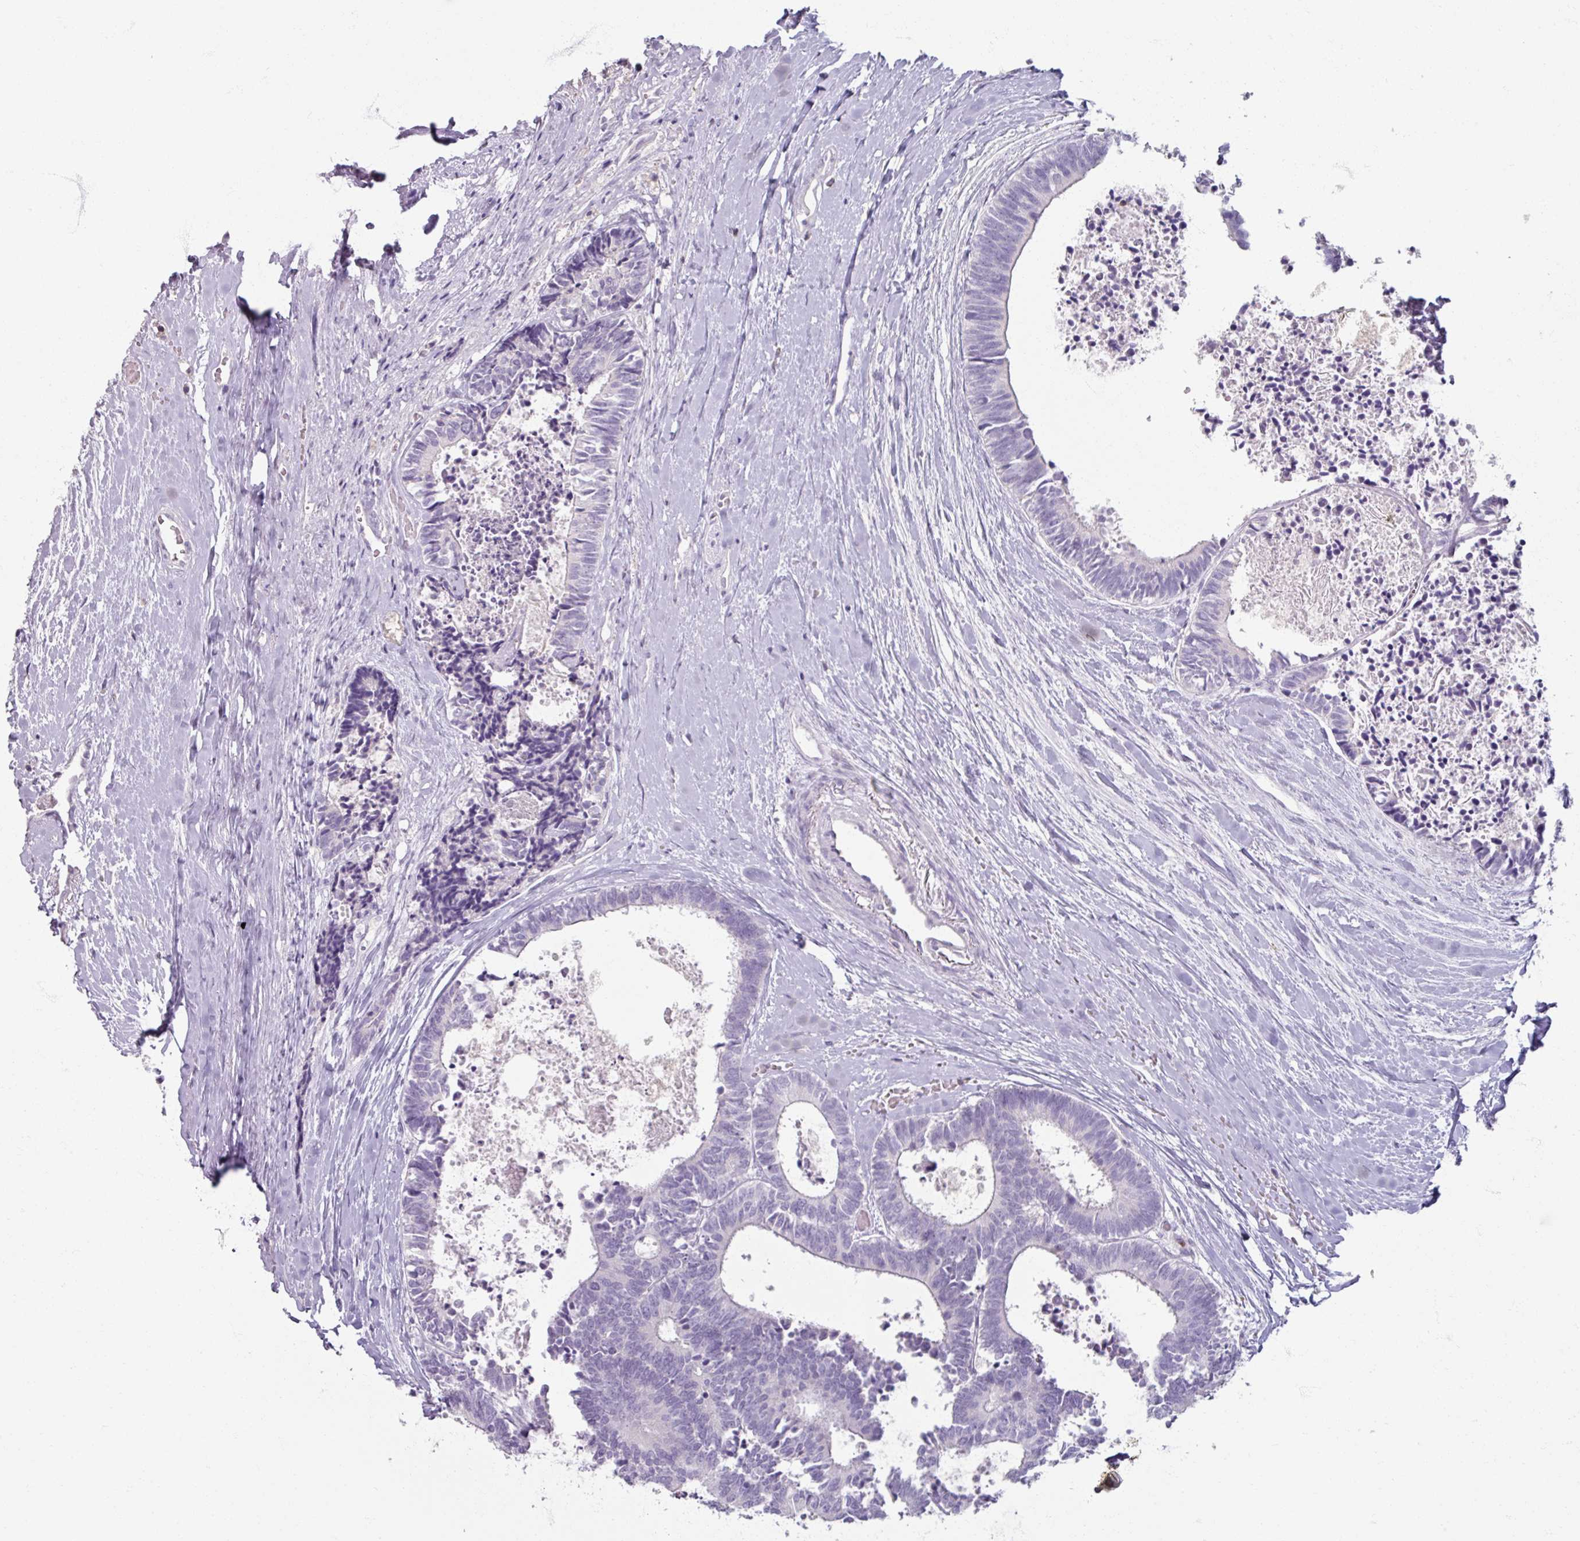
{"staining": {"intensity": "negative", "quantity": "none", "location": "none"}, "tissue": "colorectal cancer", "cell_type": "Tumor cells", "image_type": "cancer", "snomed": [{"axis": "morphology", "description": "Adenocarcinoma, NOS"}, {"axis": "topography", "description": "Colon"}, {"axis": "topography", "description": "Rectum"}], "caption": "This is an immunohistochemistry (IHC) histopathology image of human colorectal cancer (adenocarcinoma). There is no positivity in tumor cells.", "gene": "PTPRC", "patient": {"sex": "male", "age": 57}}